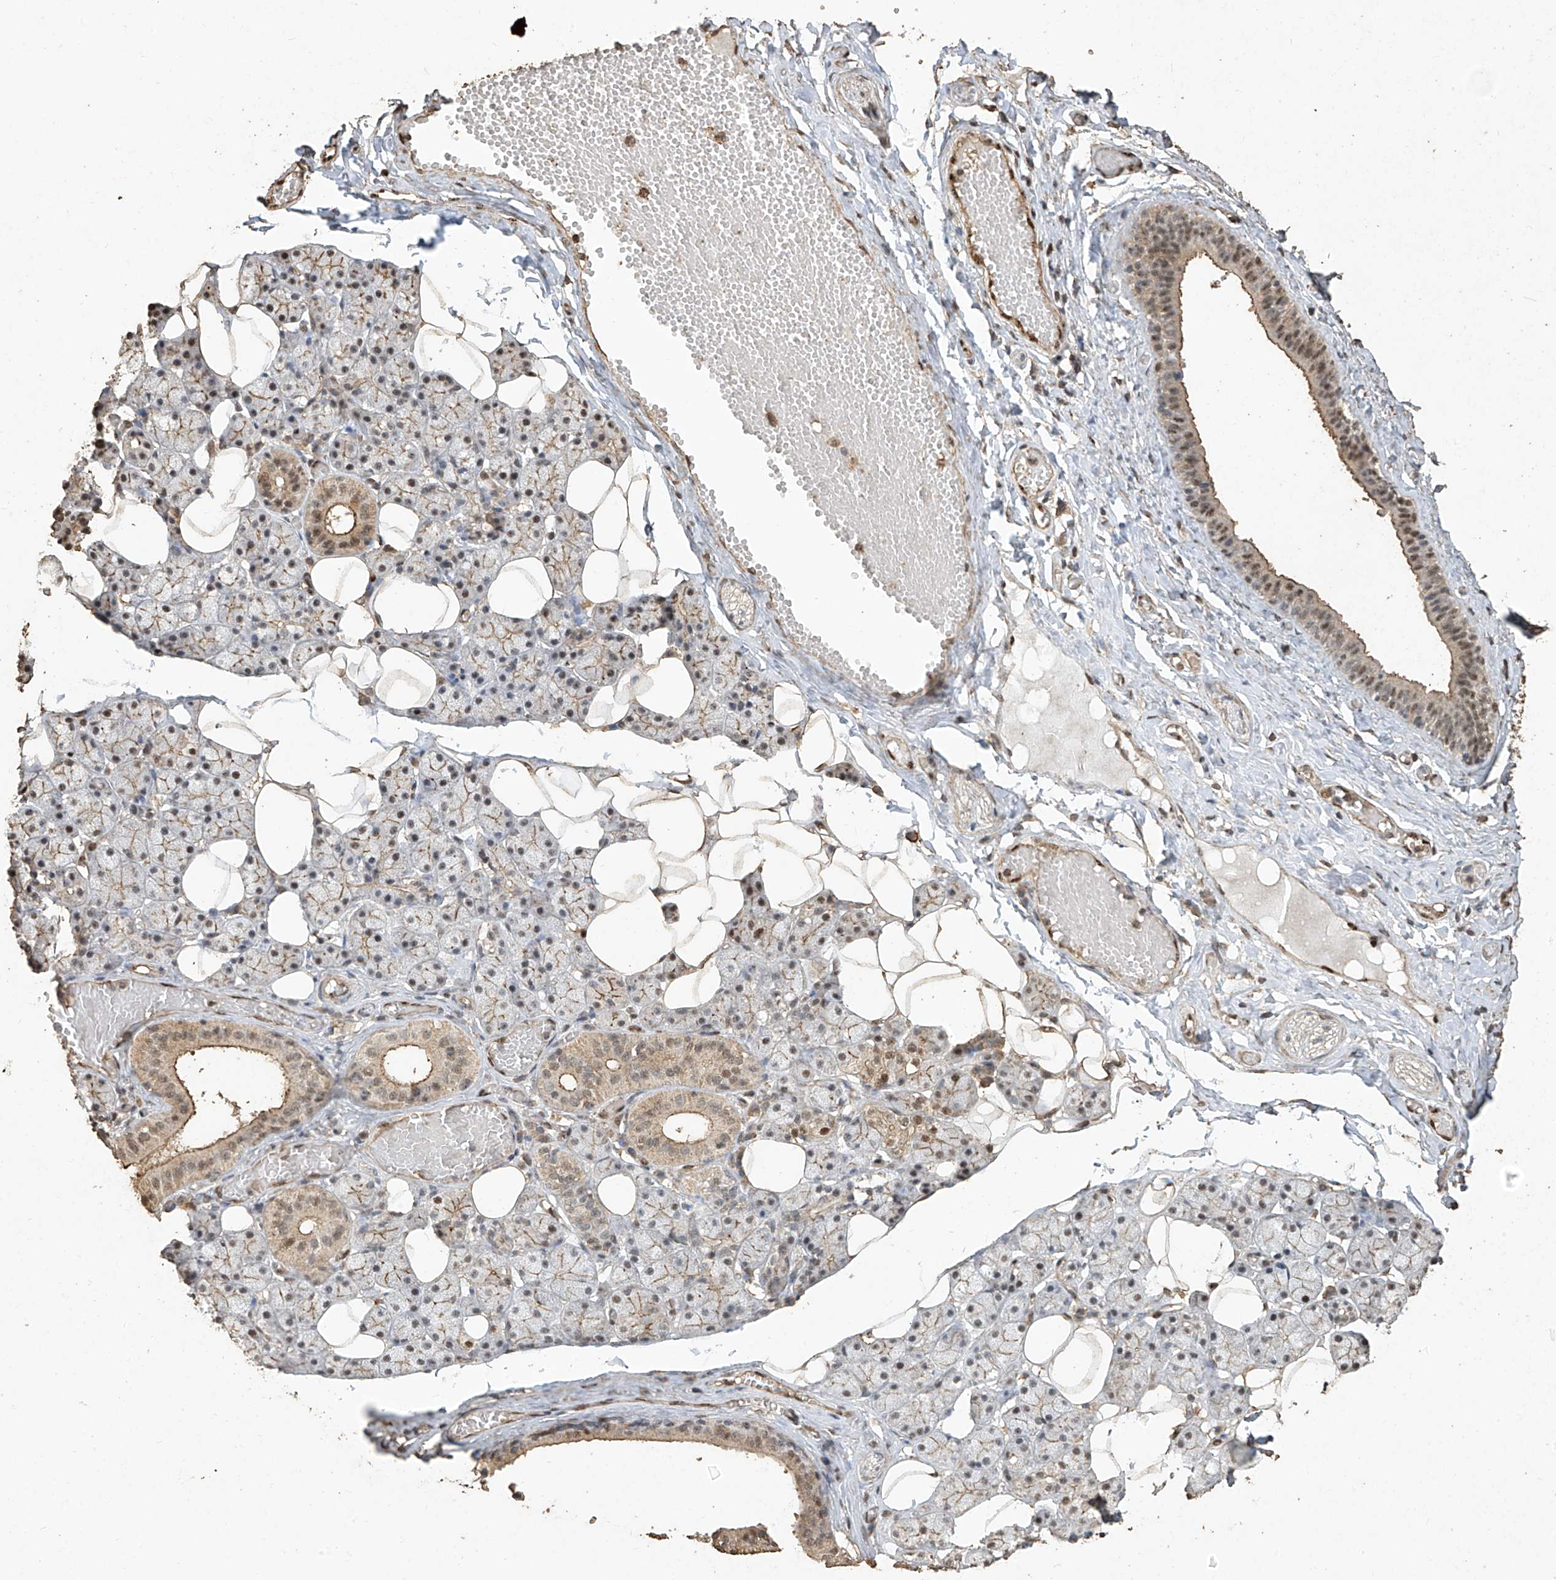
{"staining": {"intensity": "moderate", "quantity": "25%-75%", "location": "cytoplasmic/membranous,nuclear"}, "tissue": "salivary gland", "cell_type": "Glandular cells", "image_type": "normal", "snomed": [{"axis": "morphology", "description": "Normal tissue, NOS"}, {"axis": "topography", "description": "Salivary gland"}], "caption": "A medium amount of moderate cytoplasmic/membranous,nuclear expression is seen in about 25%-75% of glandular cells in normal salivary gland. (Brightfield microscopy of DAB IHC at high magnification).", "gene": "ERBB3", "patient": {"sex": "female", "age": 33}}